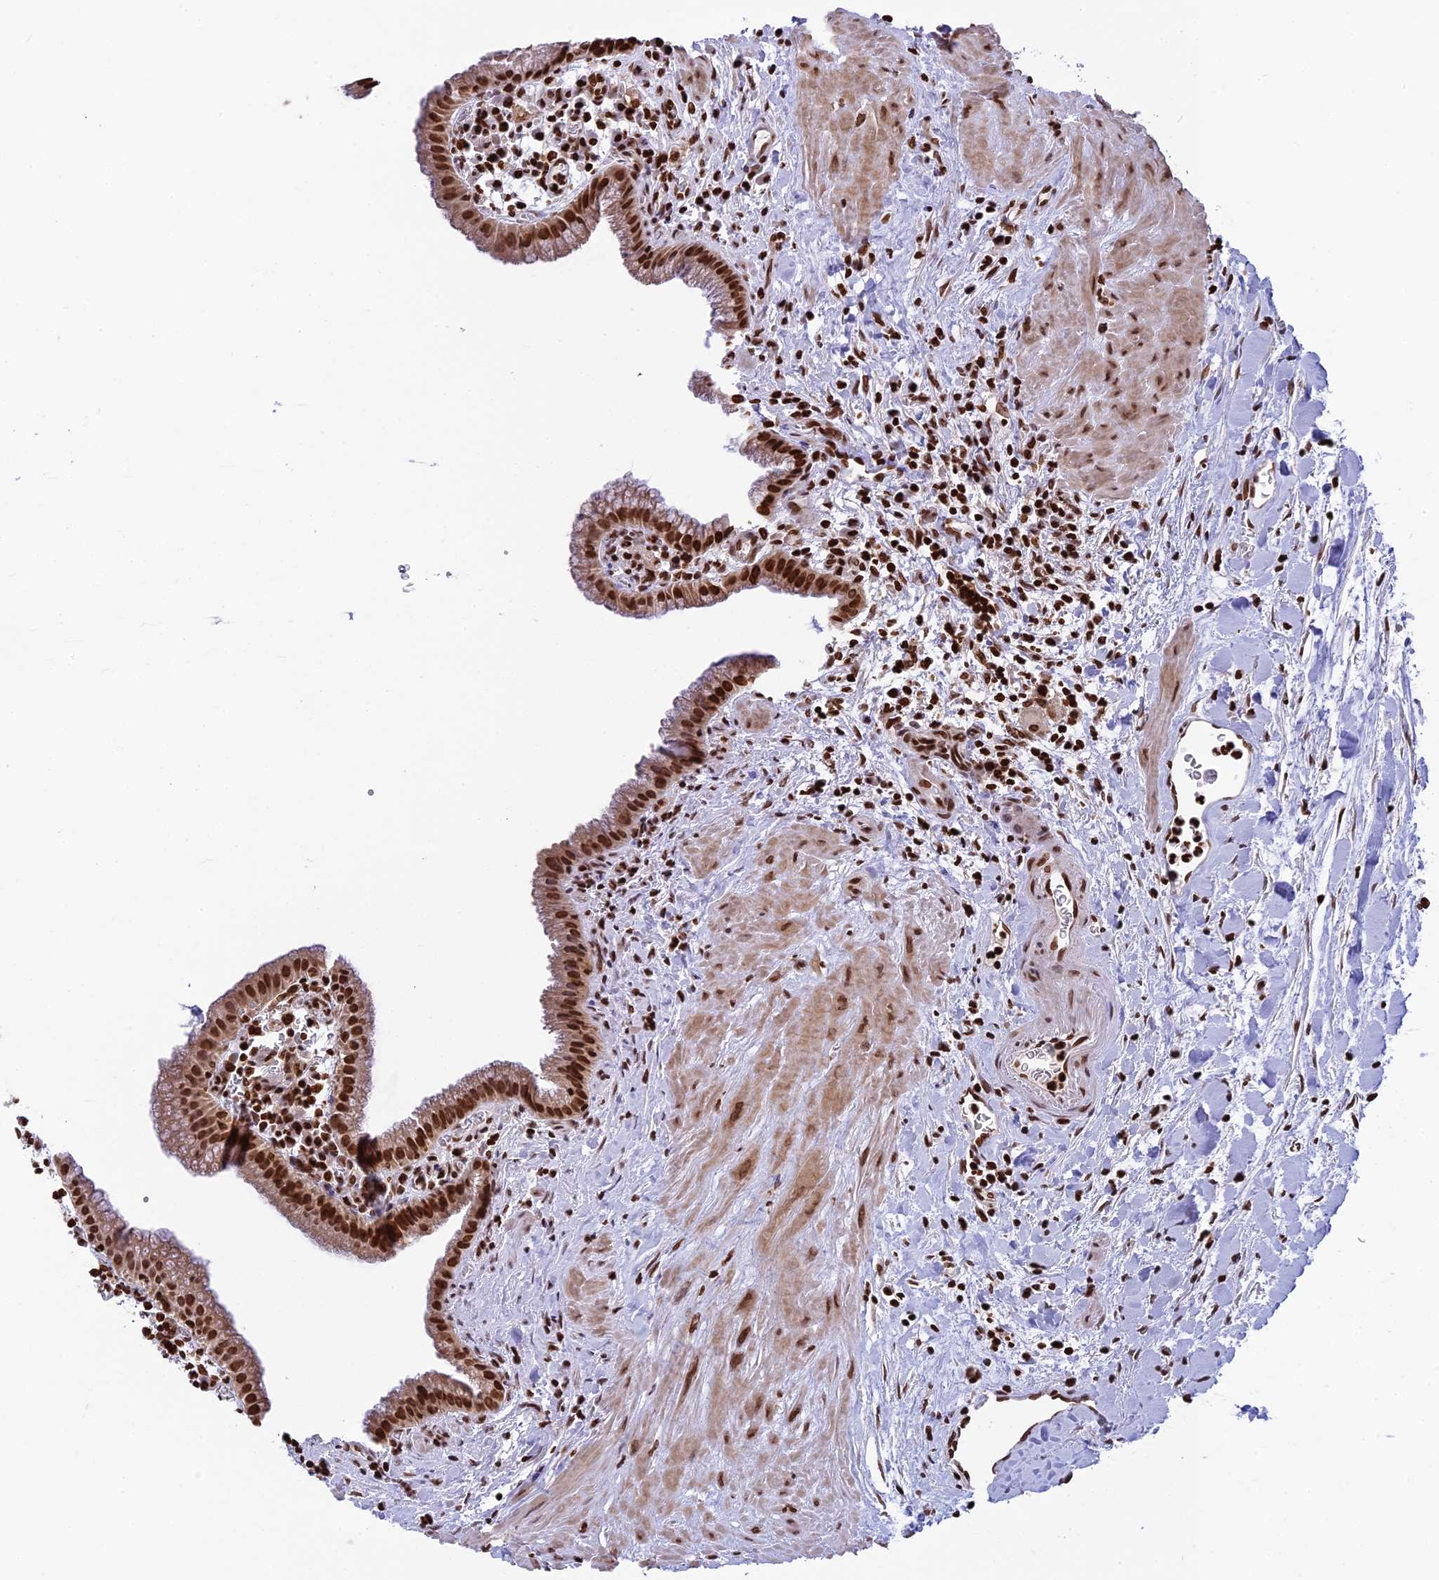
{"staining": {"intensity": "strong", "quantity": ">75%", "location": "nuclear"}, "tissue": "gallbladder", "cell_type": "Glandular cells", "image_type": "normal", "snomed": [{"axis": "morphology", "description": "Normal tissue, NOS"}, {"axis": "topography", "description": "Gallbladder"}], "caption": "IHC staining of unremarkable gallbladder, which reveals high levels of strong nuclear staining in approximately >75% of glandular cells indicating strong nuclear protein positivity. The staining was performed using DAB (brown) for protein detection and nuclei were counterstained in hematoxylin (blue).", "gene": "TET2", "patient": {"sex": "male", "age": 78}}